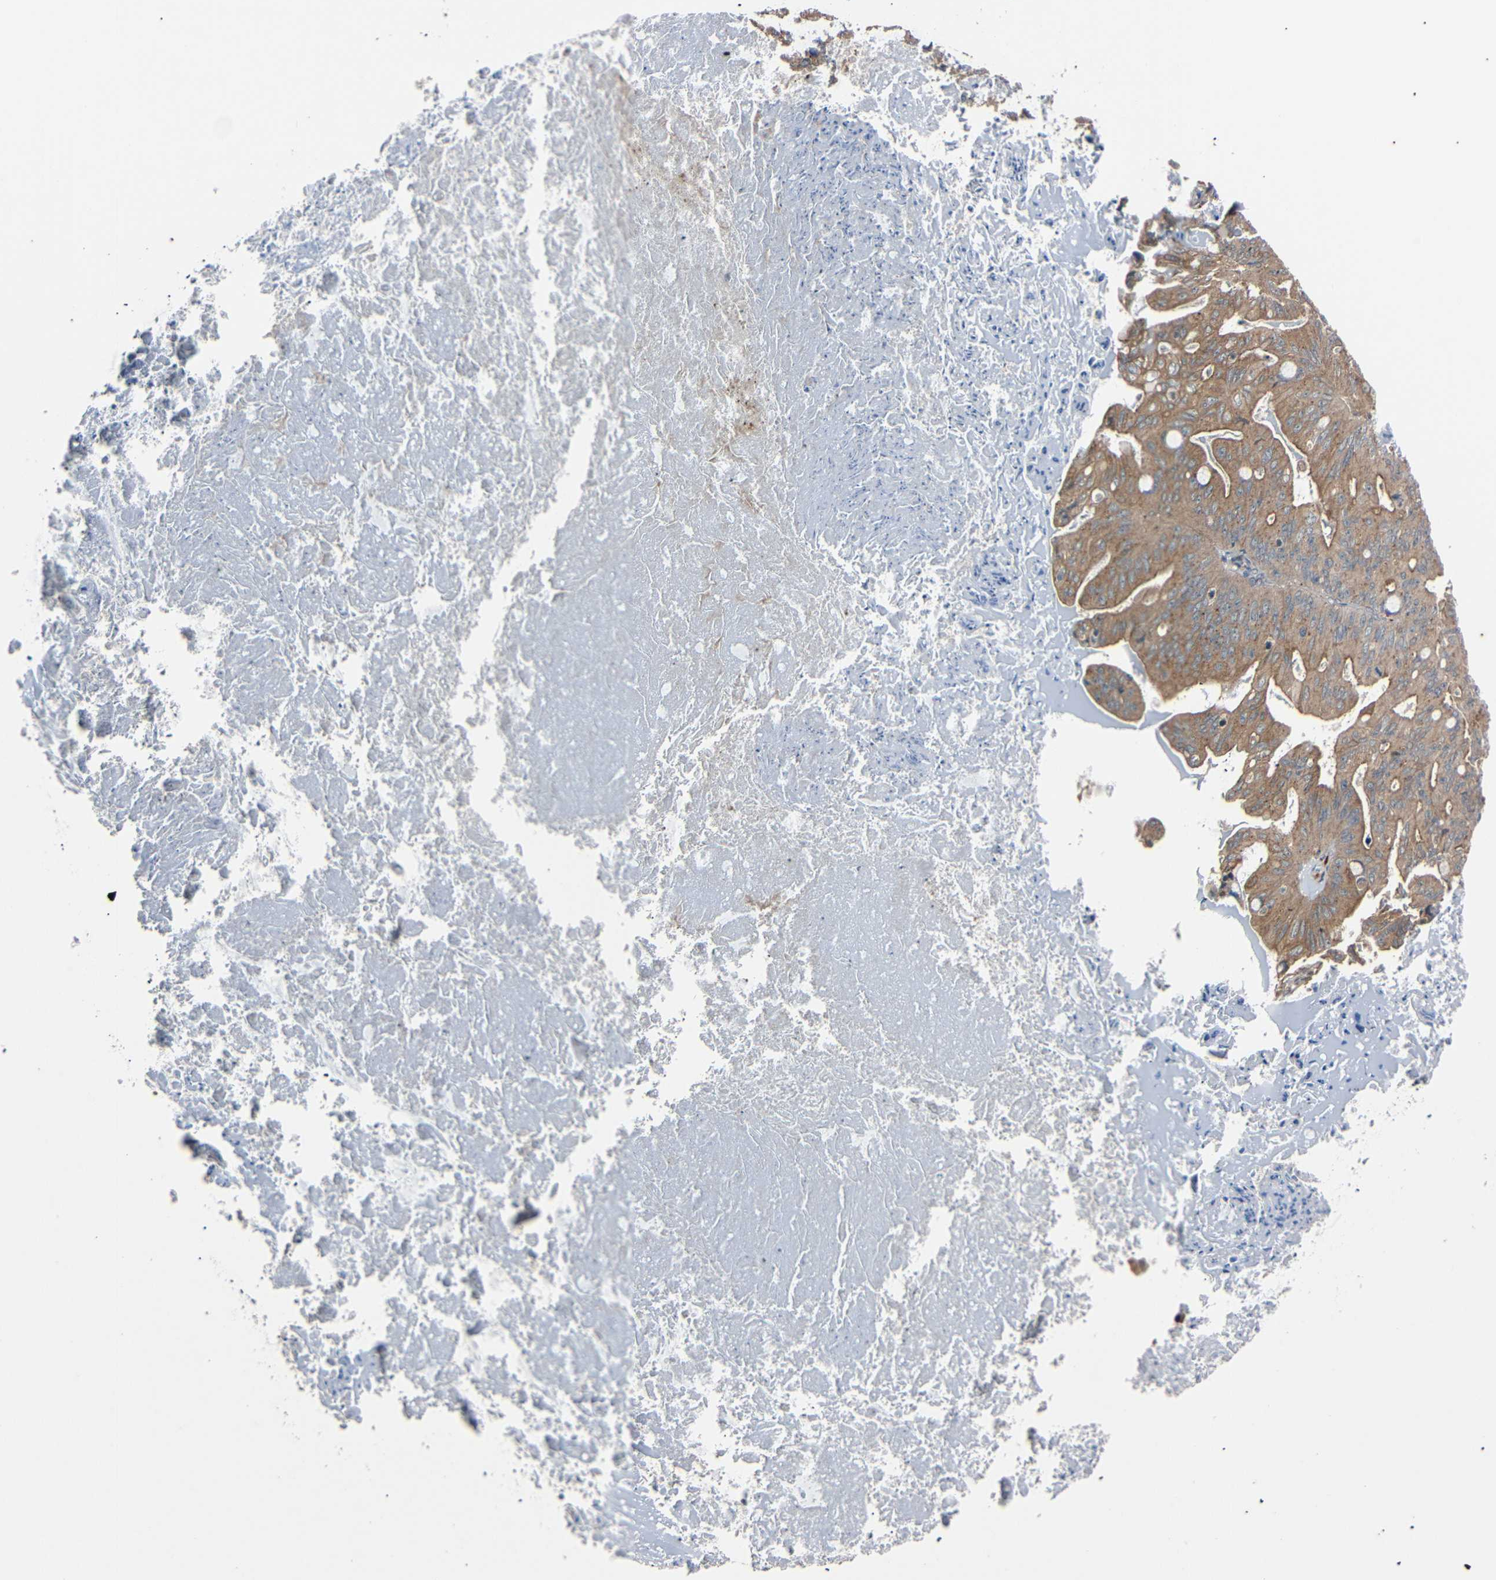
{"staining": {"intensity": "moderate", "quantity": ">75%", "location": "cytoplasmic/membranous"}, "tissue": "ovarian cancer", "cell_type": "Tumor cells", "image_type": "cancer", "snomed": [{"axis": "morphology", "description": "Cystadenocarcinoma, mucinous, NOS"}, {"axis": "topography", "description": "Ovary"}], "caption": "DAB (3,3'-diaminobenzidine) immunohistochemical staining of human ovarian cancer (mucinous cystadenocarcinoma) exhibits moderate cytoplasmic/membranous protein expression in about >75% of tumor cells.", "gene": "AKAP9", "patient": {"sex": "female", "age": 36}}